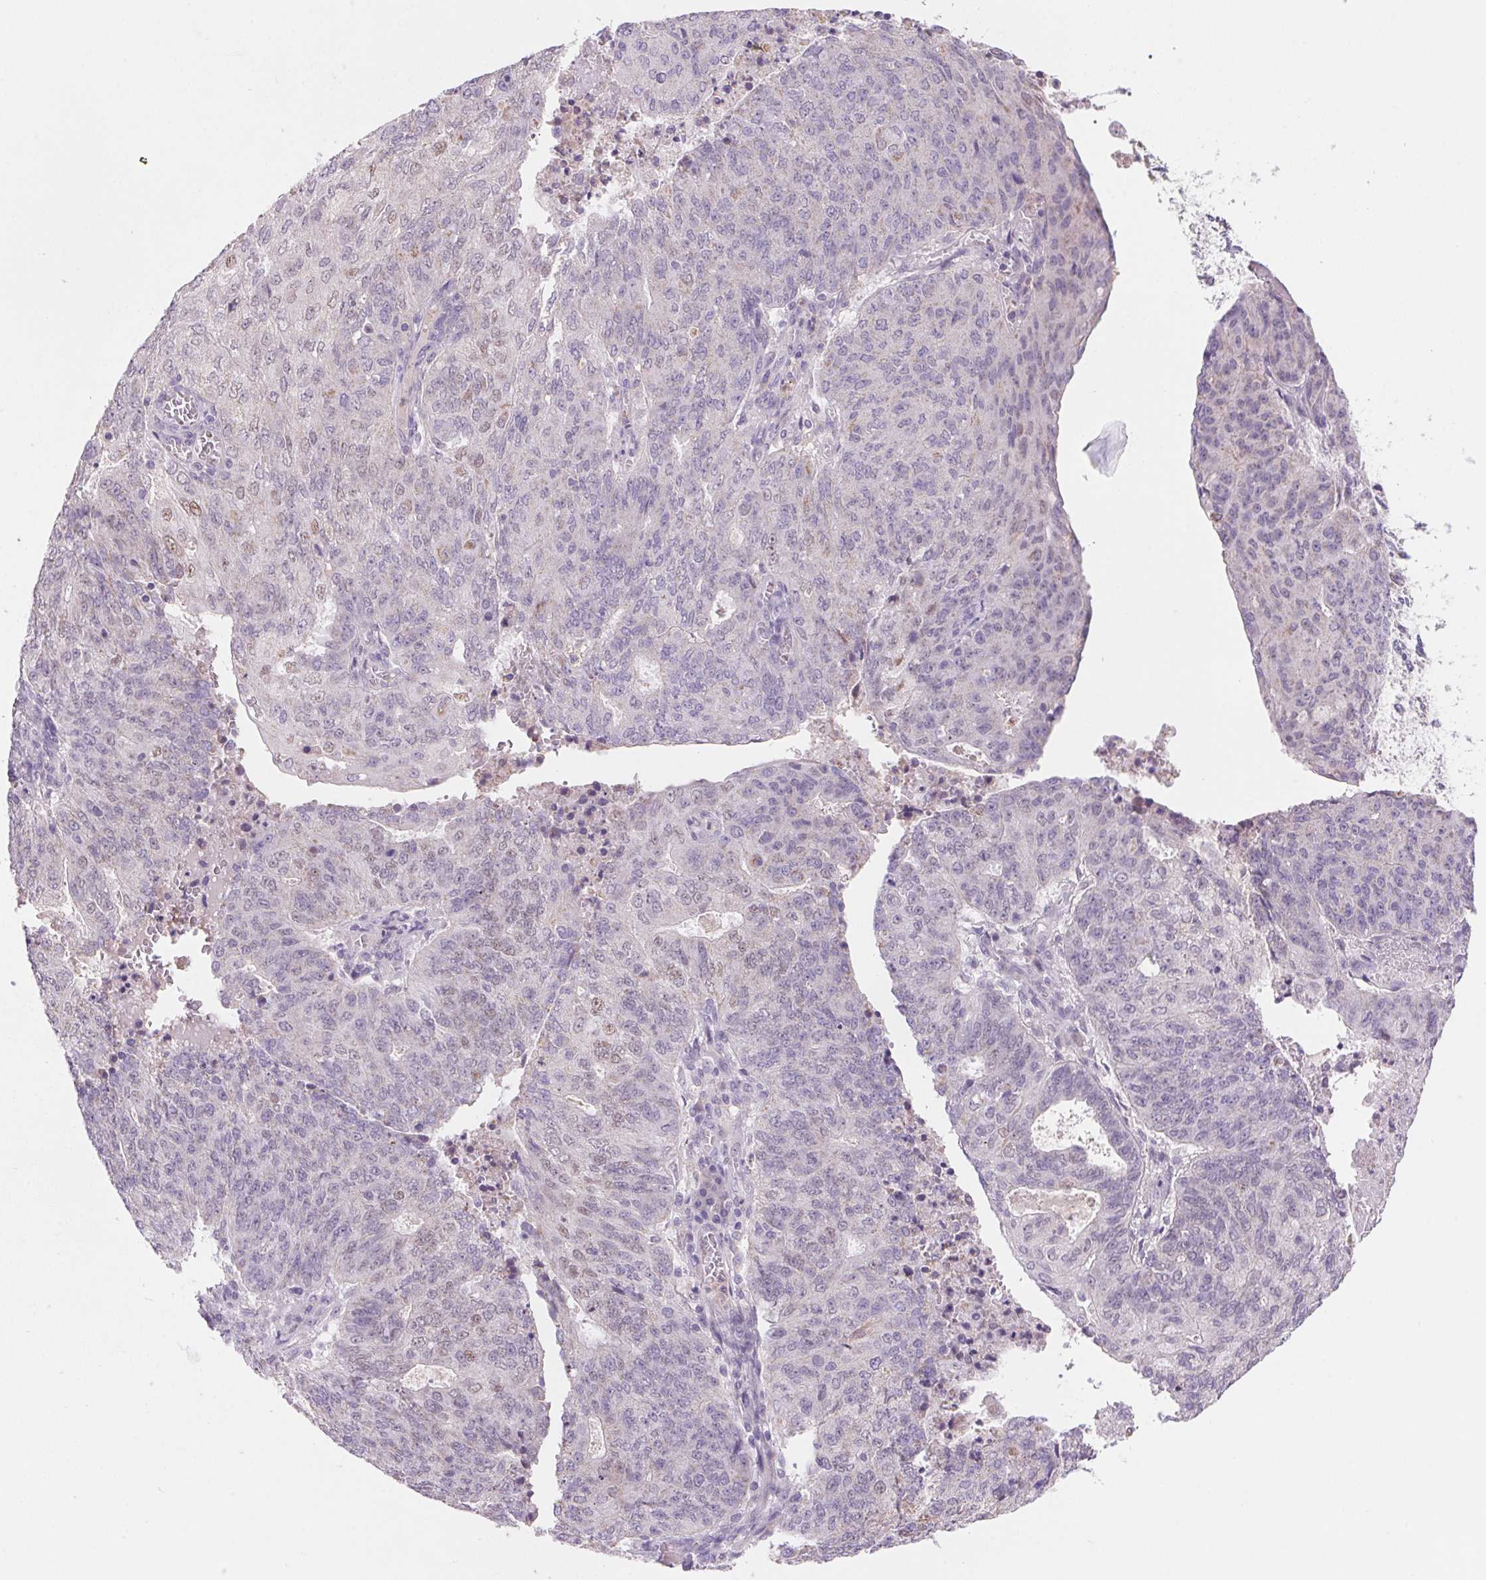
{"staining": {"intensity": "weak", "quantity": "<25%", "location": "nuclear"}, "tissue": "endometrial cancer", "cell_type": "Tumor cells", "image_type": "cancer", "snomed": [{"axis": "morphology", "description": "Adenocarcinoma, NOS"}, {"axis": "topography", "description": "Endometrium"}], "caption": "A high-resolution histopathology image shows immunohistochemistry (IHC) staining of endometrial cancer (adenocarcinoma), which shows no significant positivity in tumor cells.", "gene": "DPPA5", "patient": {"sex": "female", "age": 82}}